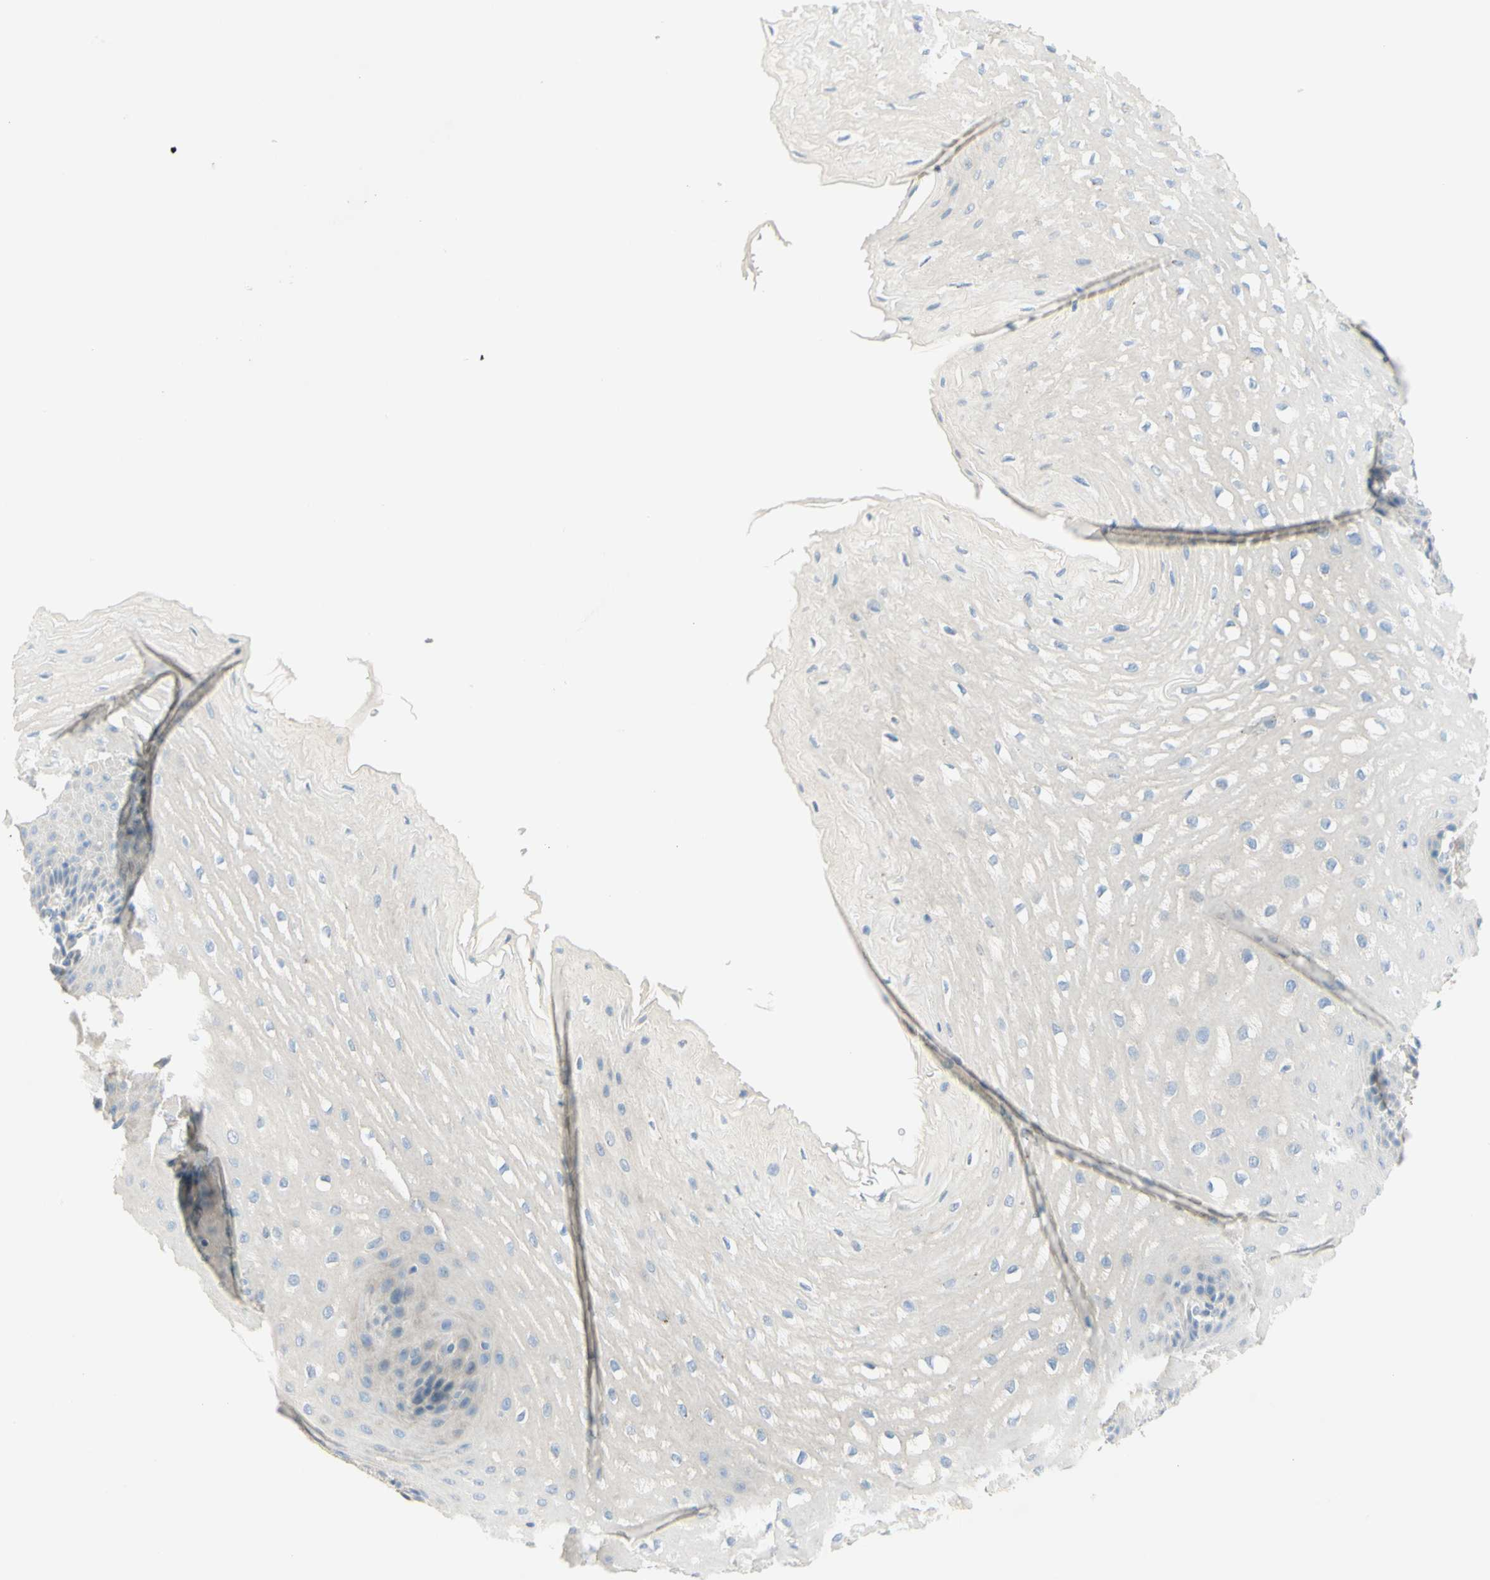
{"staining": {"intensity": "negative", "quantity": "none", "location": "none"}, "tissue": "esophagus", "cell_type": "Squamous epithelial cells", "image_type": "normal", "snomed": [{"axis": "morphology", "description": "Normal tissue, NOS"}, {"axis": "topography", "description": "Esophagus"}], "caption": "Immunohistochemical staining of benign esophagus exhibits no significant staining in squamous epithelial cells.", "gene": "GCNT3", "patient": {"sex": "male", "age": 54}}